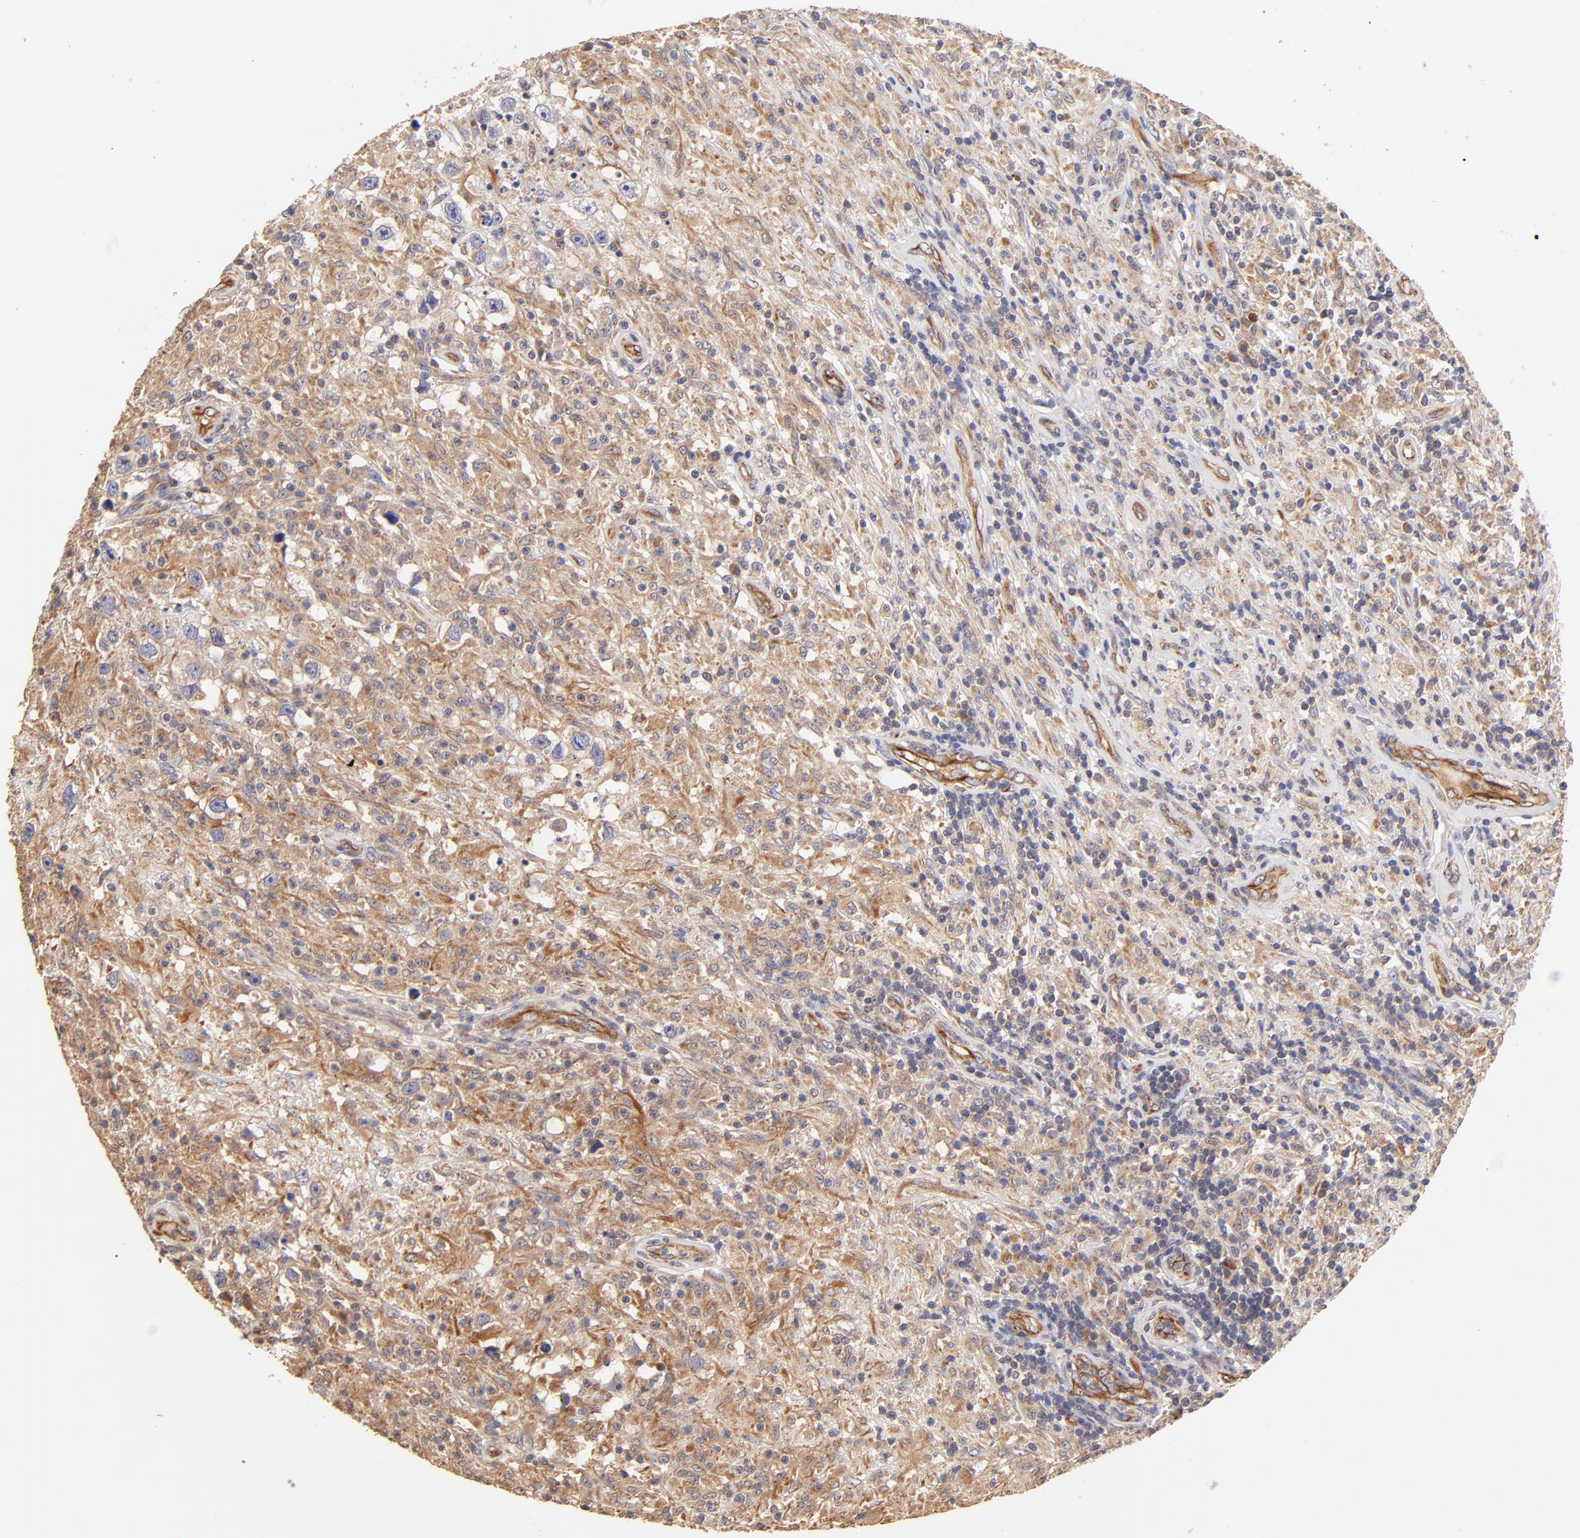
{"staining": {"intensity": "moderate", "quantity": ">75%", "location": "cytoplasmic/membranous"}, "tissue": "testis cancer", "cell_type": "Tumor cells", "image_type": "cancer", "snomed": [{"axis": "morphology", "description": "Seminoma, NOS"}, {"axis": "topography", "description": "Testis"}], "caption": "Approximately >75% of tumor cells in seminoma (testis) demonstrate moderate cytoplasmic/membranous protein expression as visualized by brown immunohistochemical staining.", "gene": "TNFAIP3", "patient": {"sex": "male", "age": 34}}